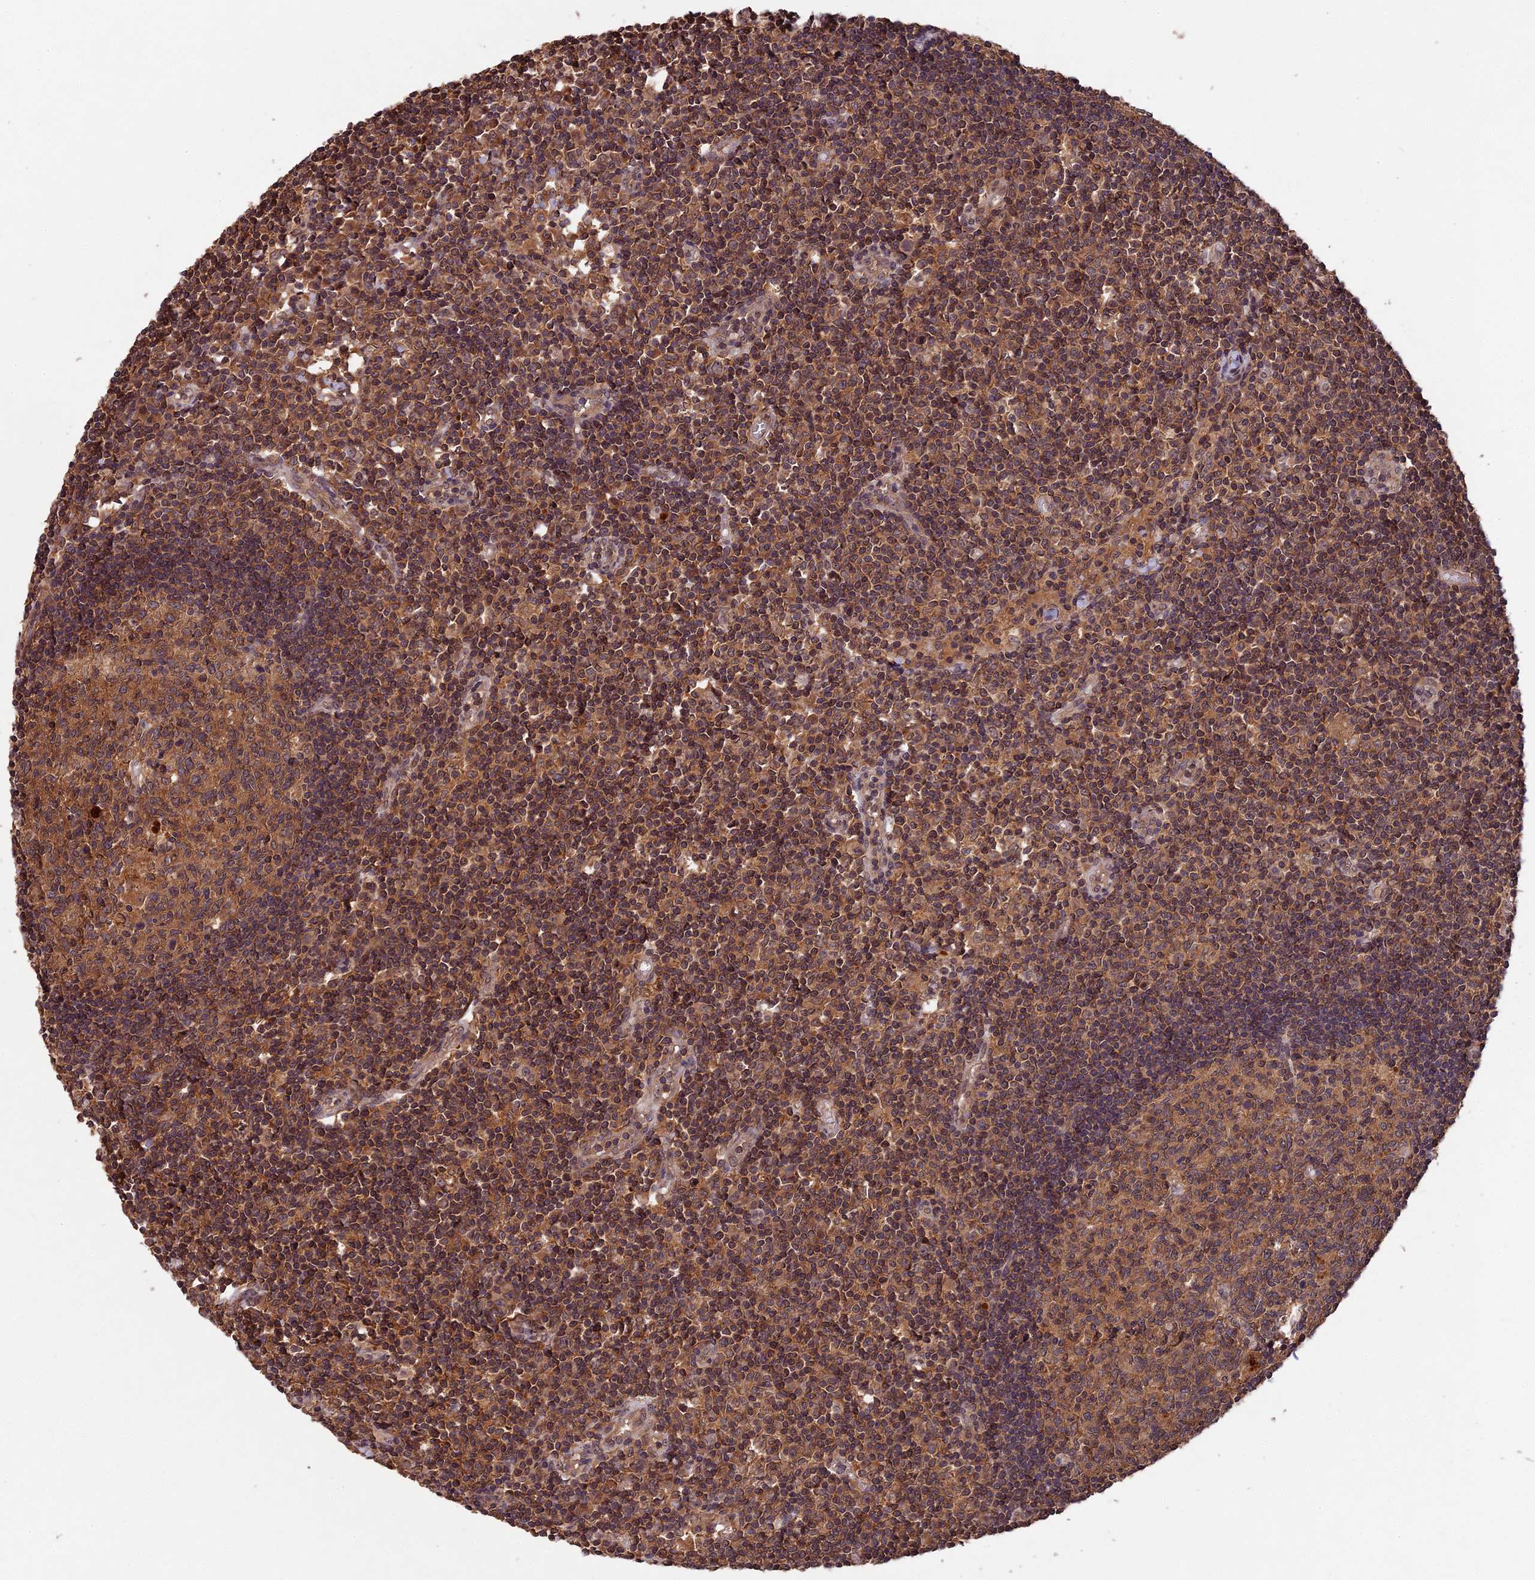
{"staining": {"intensity": "moderate", "quantity": ">75%", "location": "cytoplasmic/membranous"}, "tissue": "lymph node", "cell_type": "Germinal center cells", "image_type": "normal", "snomed": [{"axis": "morphology", "description": "Normal tissue, NOS"}, {"axis": "topography", "description": "Lymph node"}], "caption": "Immunohistochemical staining of normal lymph node exhibits >75% levels of moderate cytoplasmic/membranous protein positivity in about >75% of germinal center cells. The protein of interest is stained brown, and the nuclei are stained in blue (DAB IHC with brightfield microscopy, high magnification).", "gene": "CHAC1", "patient": {"sex": "female", "age": 55}}